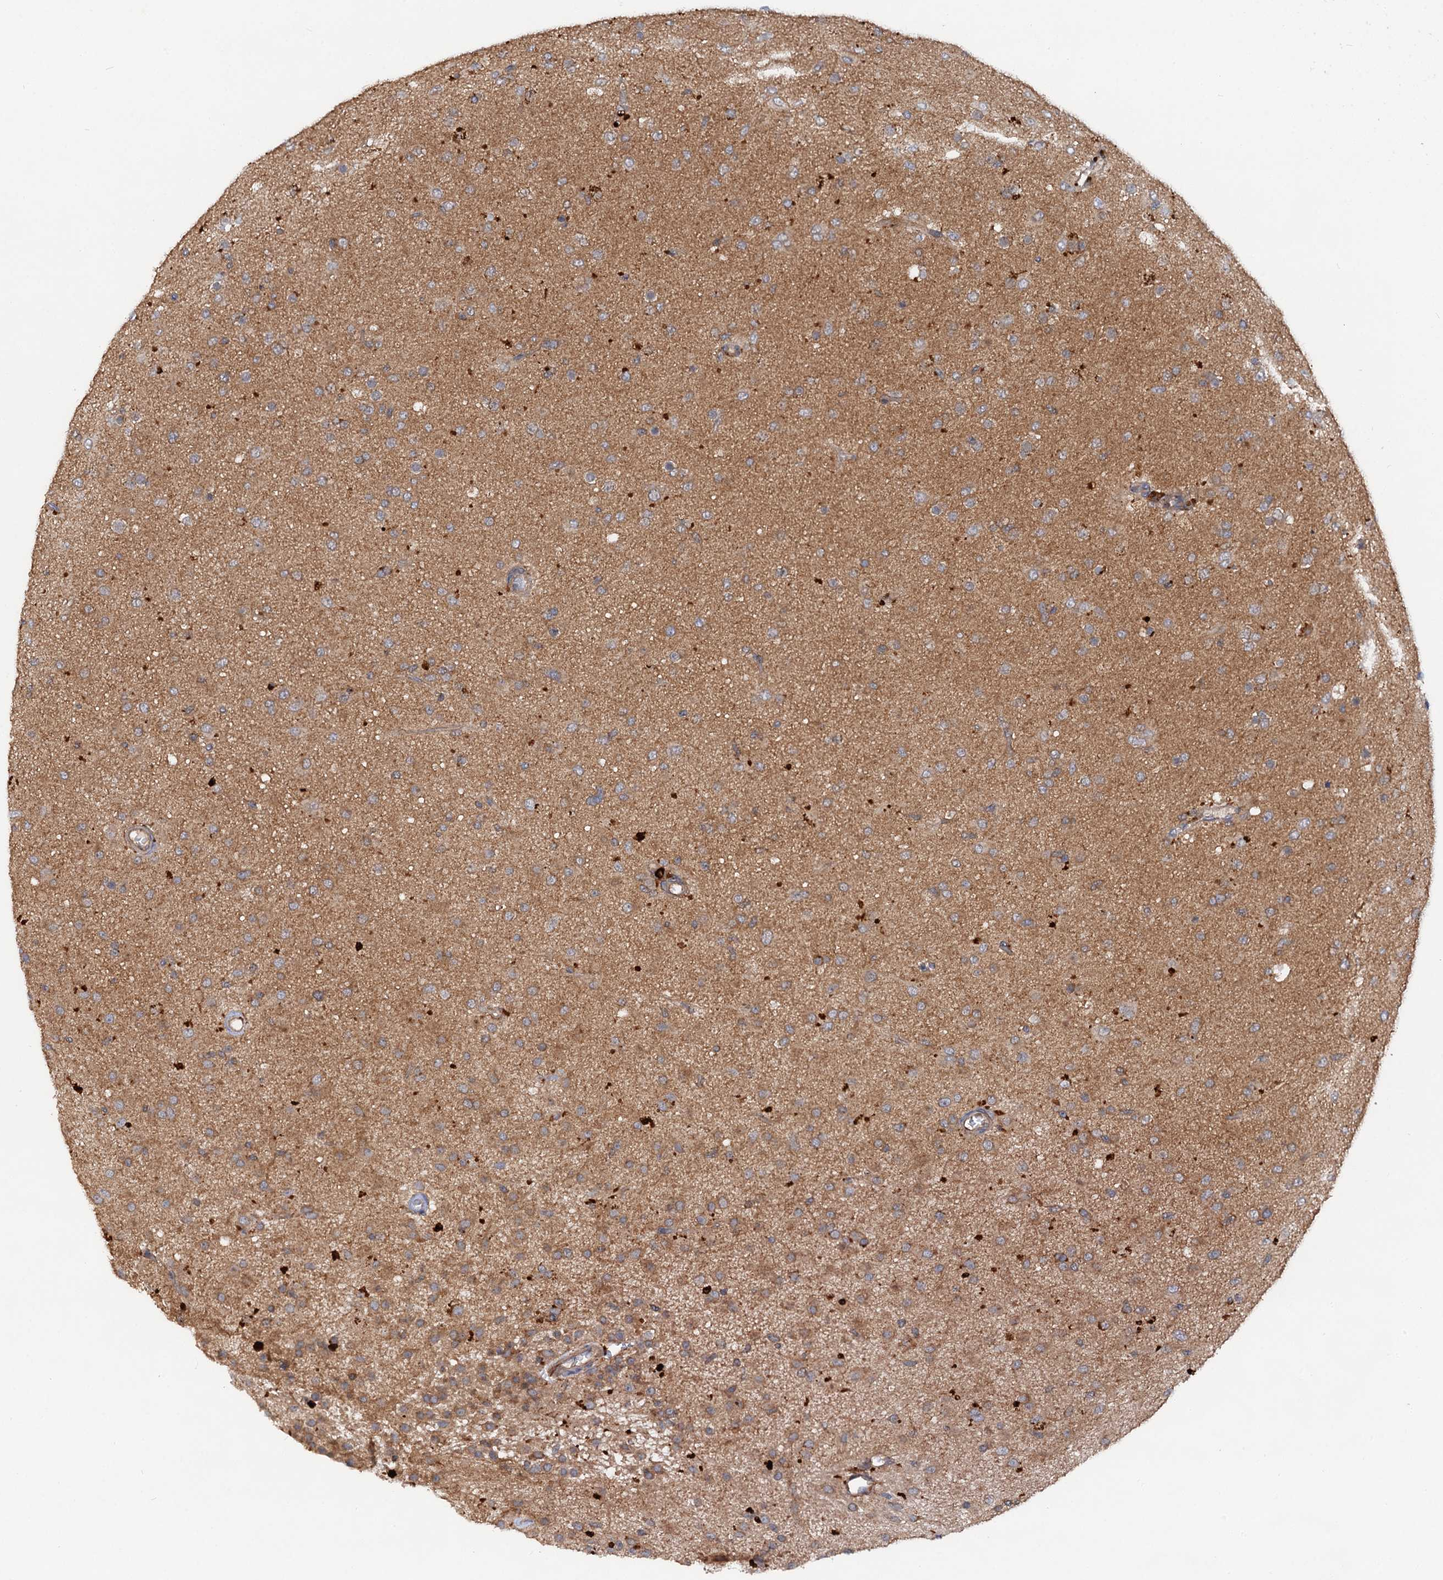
{"staining": {"intensity": "moderate", "quantity": ">75%", "location": "cytoplasmic/membranous"}, "tissue": "glioma", "cell_type": "Tumor cells", "image_type": "cancer", "snomed": [{"axis": "morphology", "description": "Glioma, malignant, Low grade"}, {"axis": "topography", "description": "Brain"}], "caption": "This is an image of immunohistochemistry (IHC) staining of glioma, which shows moderate expression in the cytoplasmic/membranous of tumor cells.", "gene": "VPS29", "patient": {"sex": "male", "age": 65}}